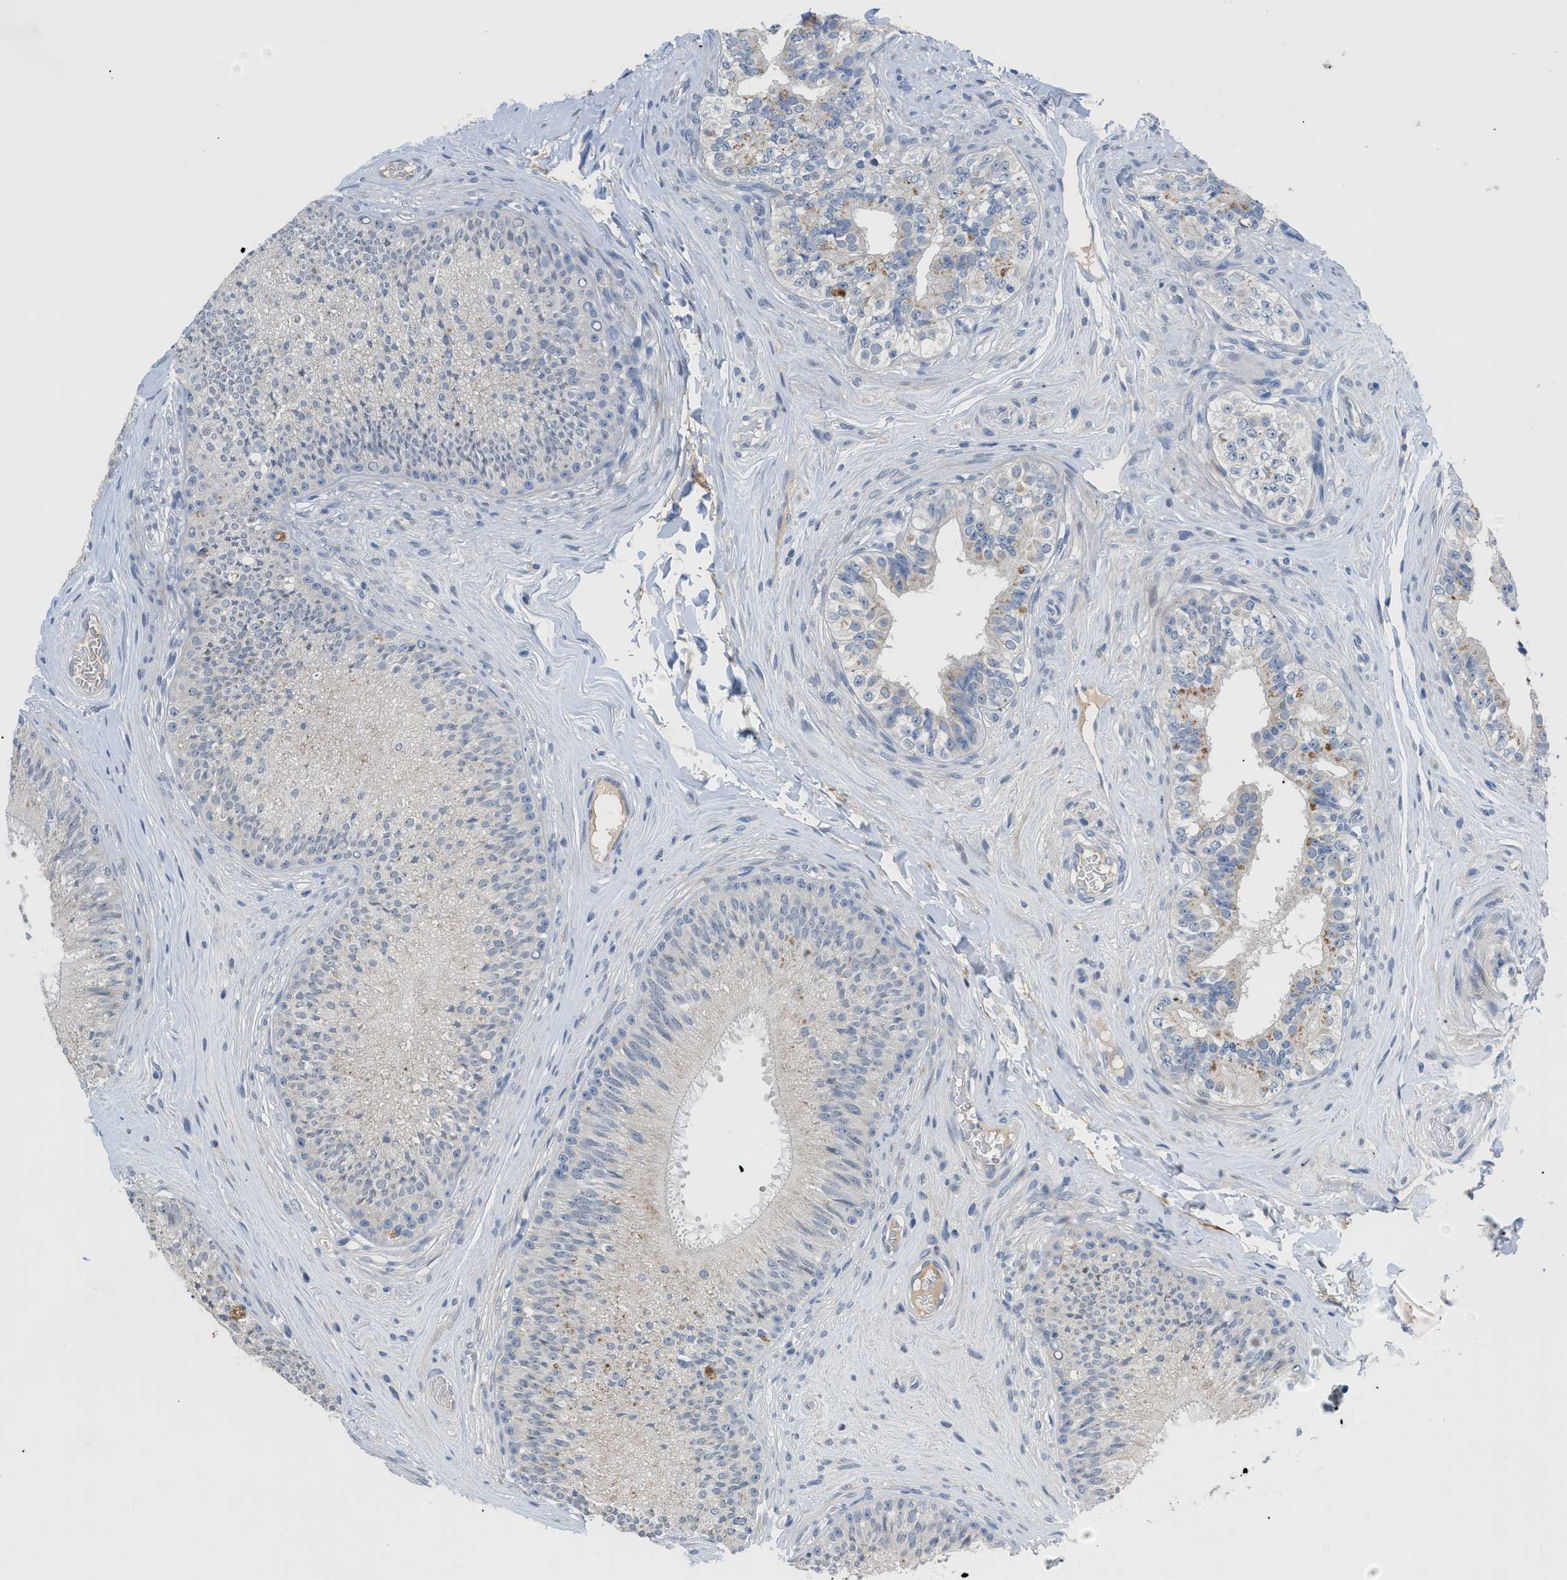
{"staining": {"intensity": "weak", "quantity": "25%-75%", "location": "cytoplasmic/membranous"}, "tissue": "epididymis", "cell_type": "Glandular cells", "image_type": "normal", "snomed": [{"axis": "morphology", "description": "Normal tissue, NOS"}, {"axis": "topography", "description": "Testis"}, {"axis": "topography", "description": "Epididymis"}], "caption": "Immunohistochemical staining of benign human epididymis demonstrates low levels of weak cytoplasmic/membranous expression in about 25%-75% of glandular cells.", "gene": "OR9K2", "patient": {"sex": "male", "age": 36}}